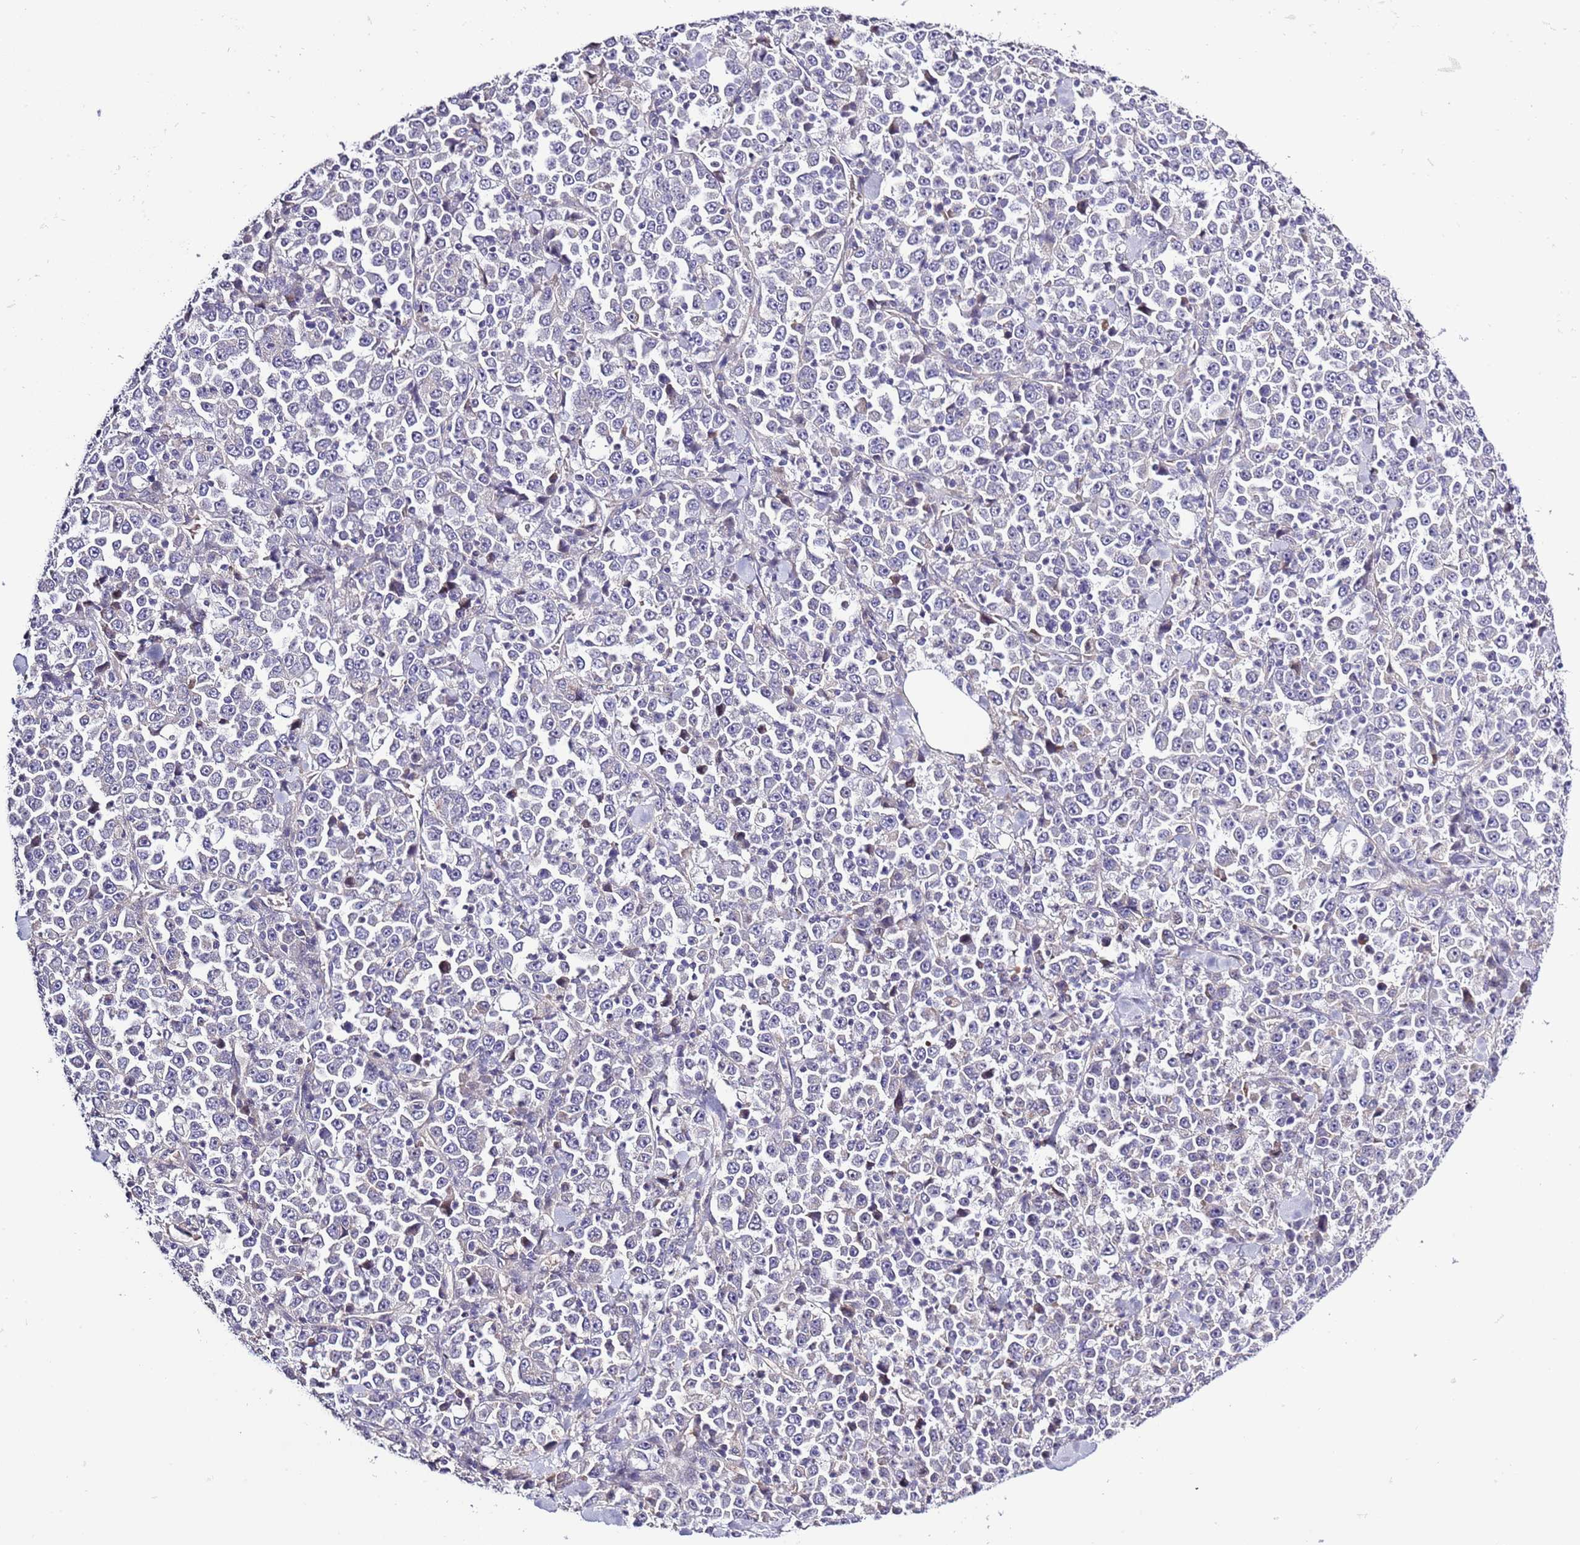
{"staining": {"intensity": "negative", "quantity": "none", "location": "none"}, "tissue": "stomach cancer", "cell_type": "Tumor cells", "image_type": "cancer", "snomed": [{"axis": "morphology", "description": "Normal tissue, NOS"}, {"axis": "morphology", "description": "Adenocarcinoma, NOS"}, {"axis": "topography", "description": "Stomach, upper"}, {"axis": "topography", "description": "Stomach"}], "caption": "This photomicrograph is of stomach cancer (adenocarcinoma) stained with immunohistochemistry (IHC) to label a protein in brown with the nuclei are counter-stained blue. There is no positivity in tumor cells.", "gene": "LIPJ", "patient": {"sex": "male", "age": 59}}